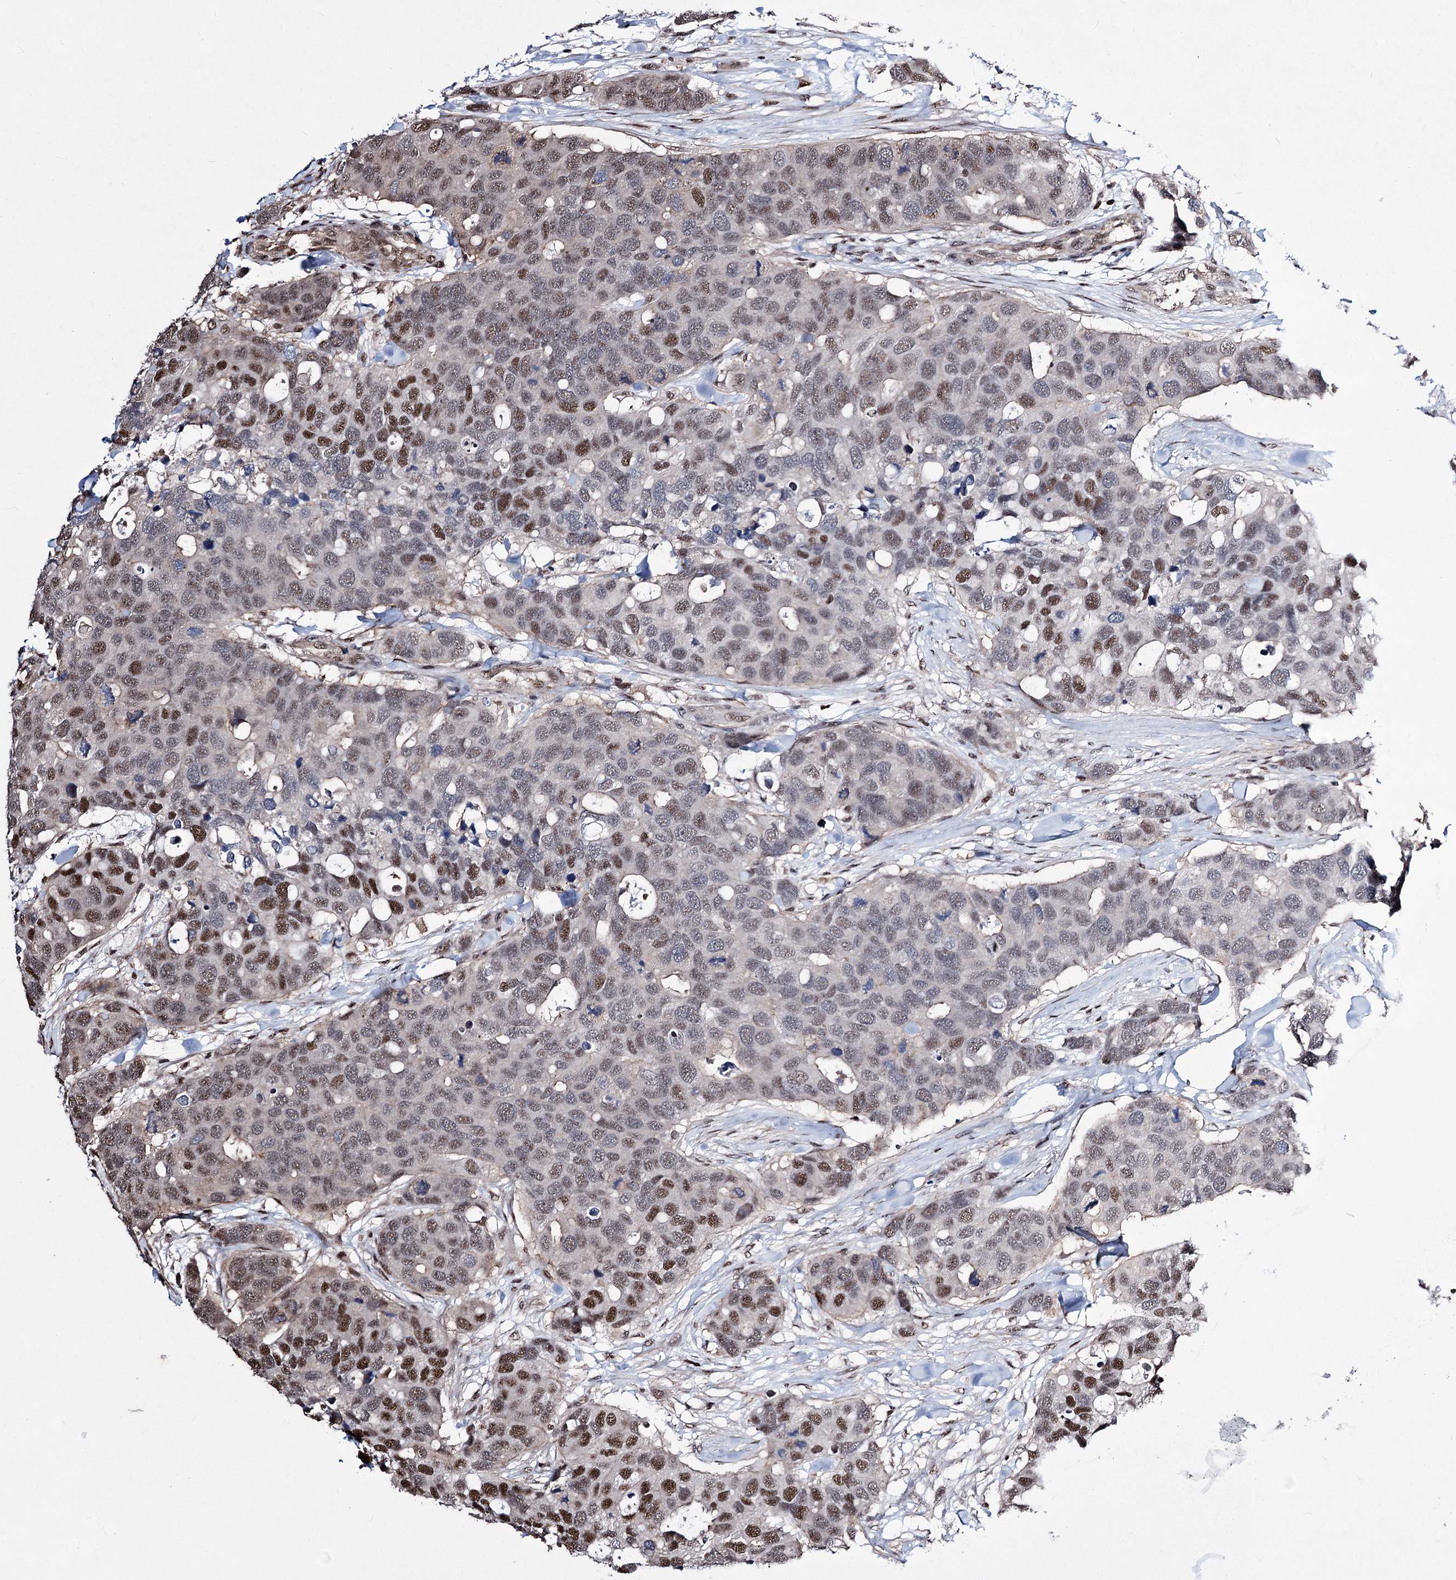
{"staining": {"intensity": "moderate", "quantity": "25%-75%", "location": "nuclear"}, "tissue": "breast cancer", "cell_type": "Tumor cells", "image_type": "cancer", "snomed": [{"axis": "morphology", "description": "Duct carcinoma"}, {"axis": "topography", "description": "Breast"}], "caption": "DAB (3,3'-diaminobenzidine) immunohistochemical staining of intraductal carcinoma (breast) displays moderate nuclear protein staining in about 25%-75% of tumor cells.", "gene": "CHMP7", "patient": {"sex": "female", "age": 83}}